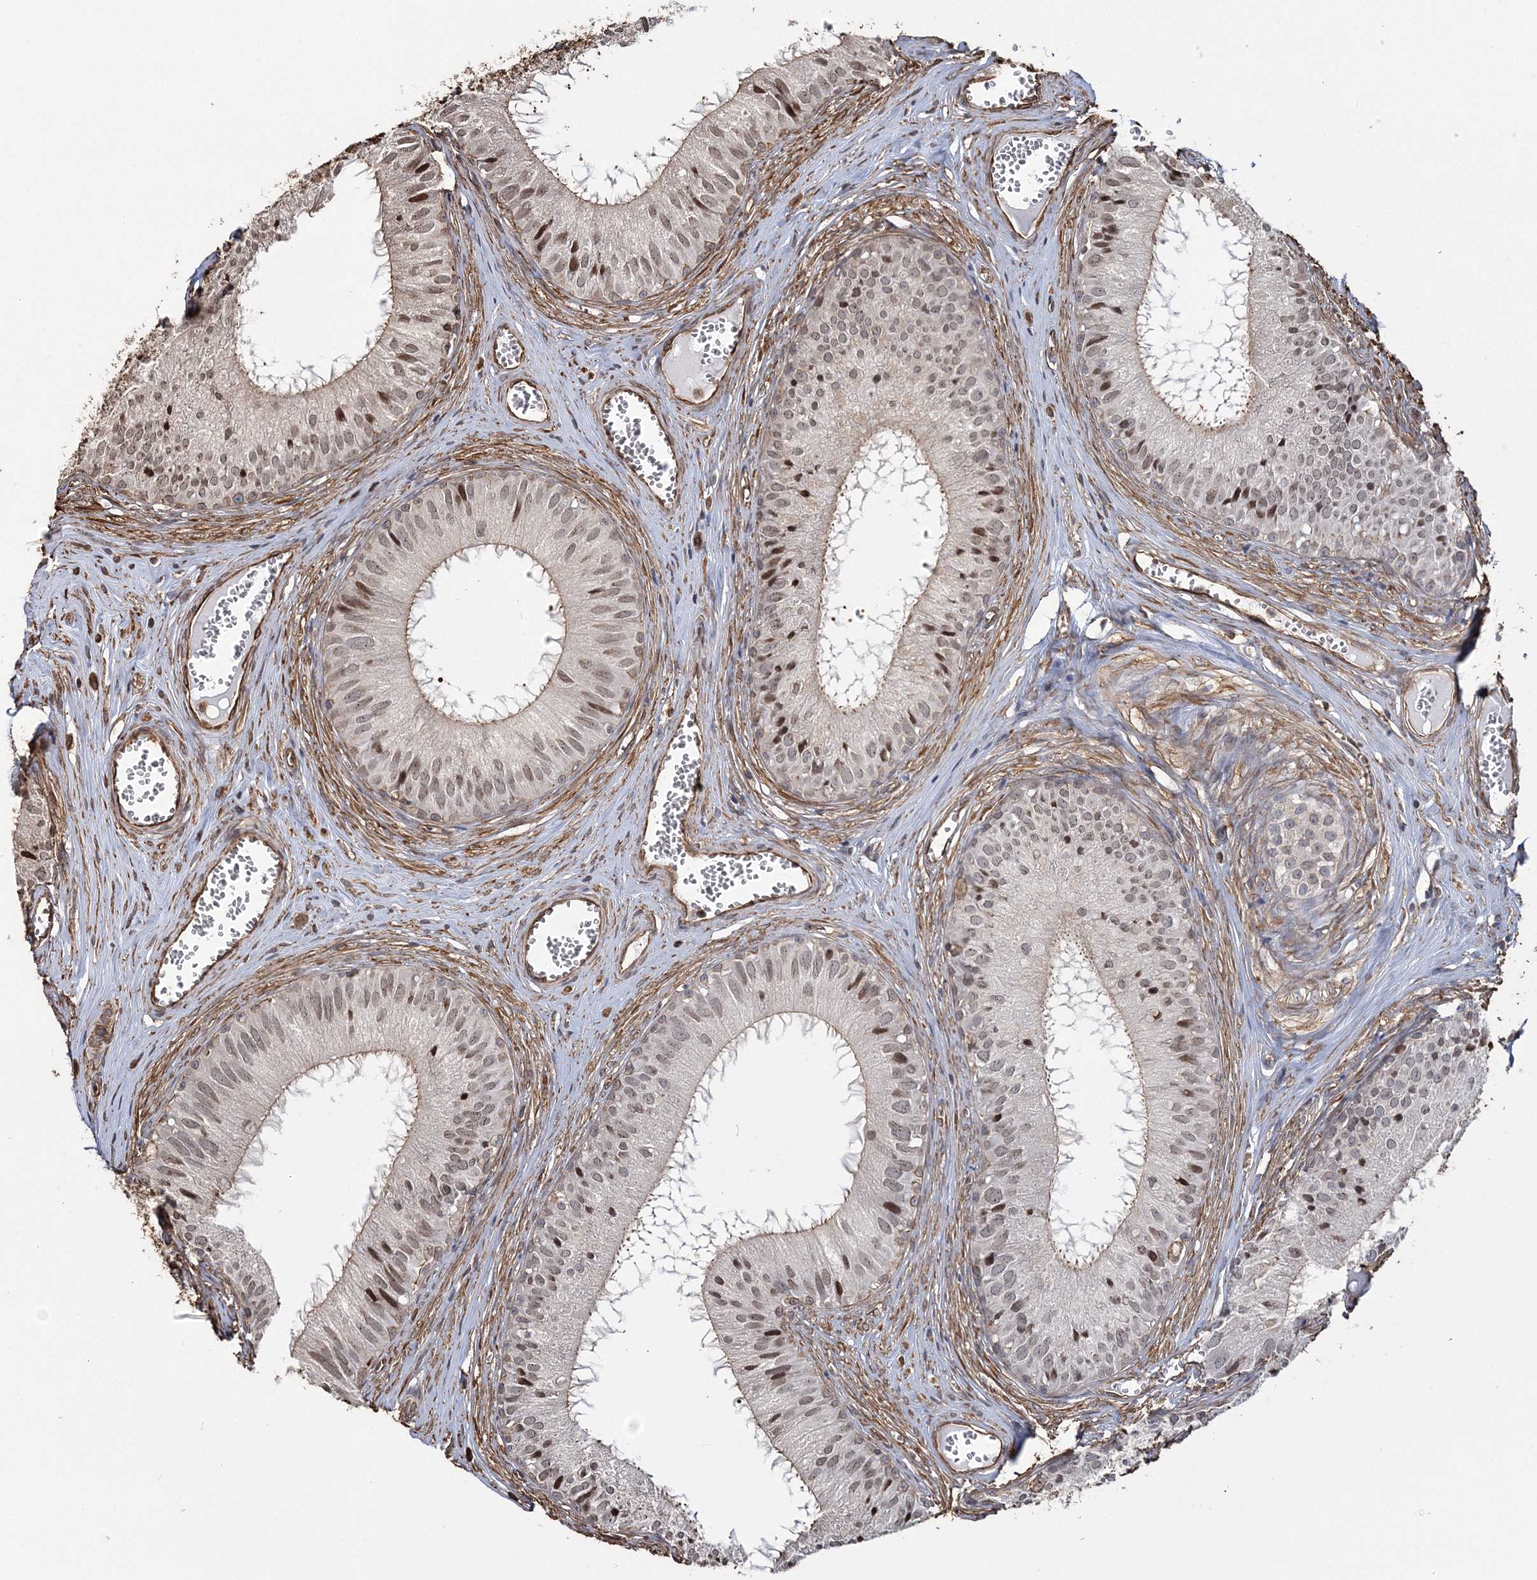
{"staining": {"intensity": "moderate", "quantity": ">75%", "location": "cytoplasmic/membranous,nuclear"}, "tissue": "epididymis", "cell_type": "Glandular cells", "image_type": "normal", "snomed": [{"axis": "morphology", "description": "Normal tissue, NOS"}, {"axis": "topography", "description": "Epididymis"}], "caption": "A micrograph showing moderate cytoplasmic/membranous,nuclear expression in approximately >75% of glandular cells in benign epididymis, as visualized by brown immunohistochemical staining.", "gene": "ATP11B", "patient": {"sex": "male", "age": 36}}